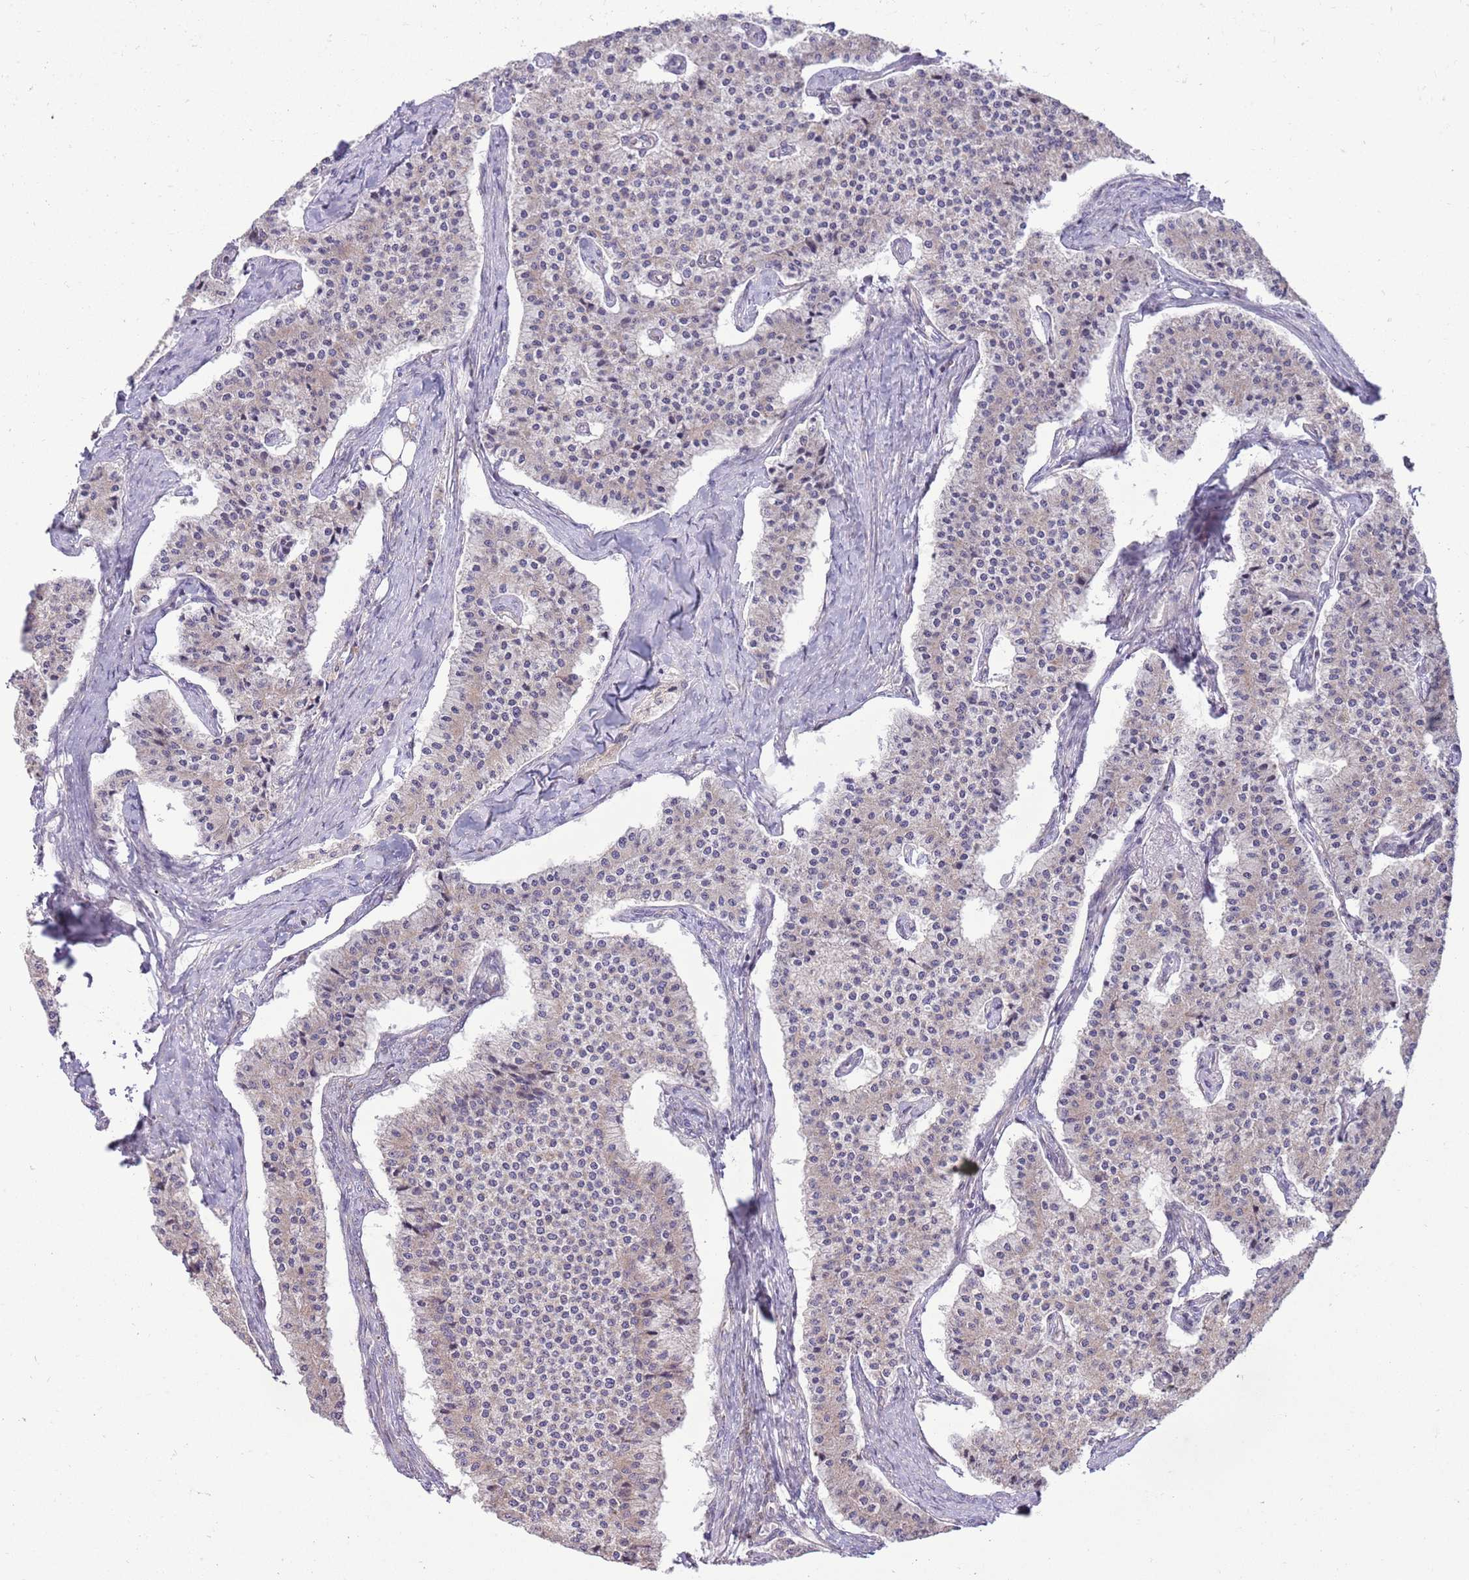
{"staining": {"intensity": "weak", "quantity": "<25%", "location": "cytoplasmic/membranous"}, "tissue": "carcinoid", "cell_type": "Tumor cells", "image_type": "cancer", "snomed": [{"axis": "morphology", "description": "Carcinoid, malignant, NOS"}, {"axis": "topography", "description": "Colon"}], "caption": "Image shows no protein expression in tumor cells of carcinoid tissue.", "gene": "TOMM5", "patient": {"sex": "female", "age": 52}}